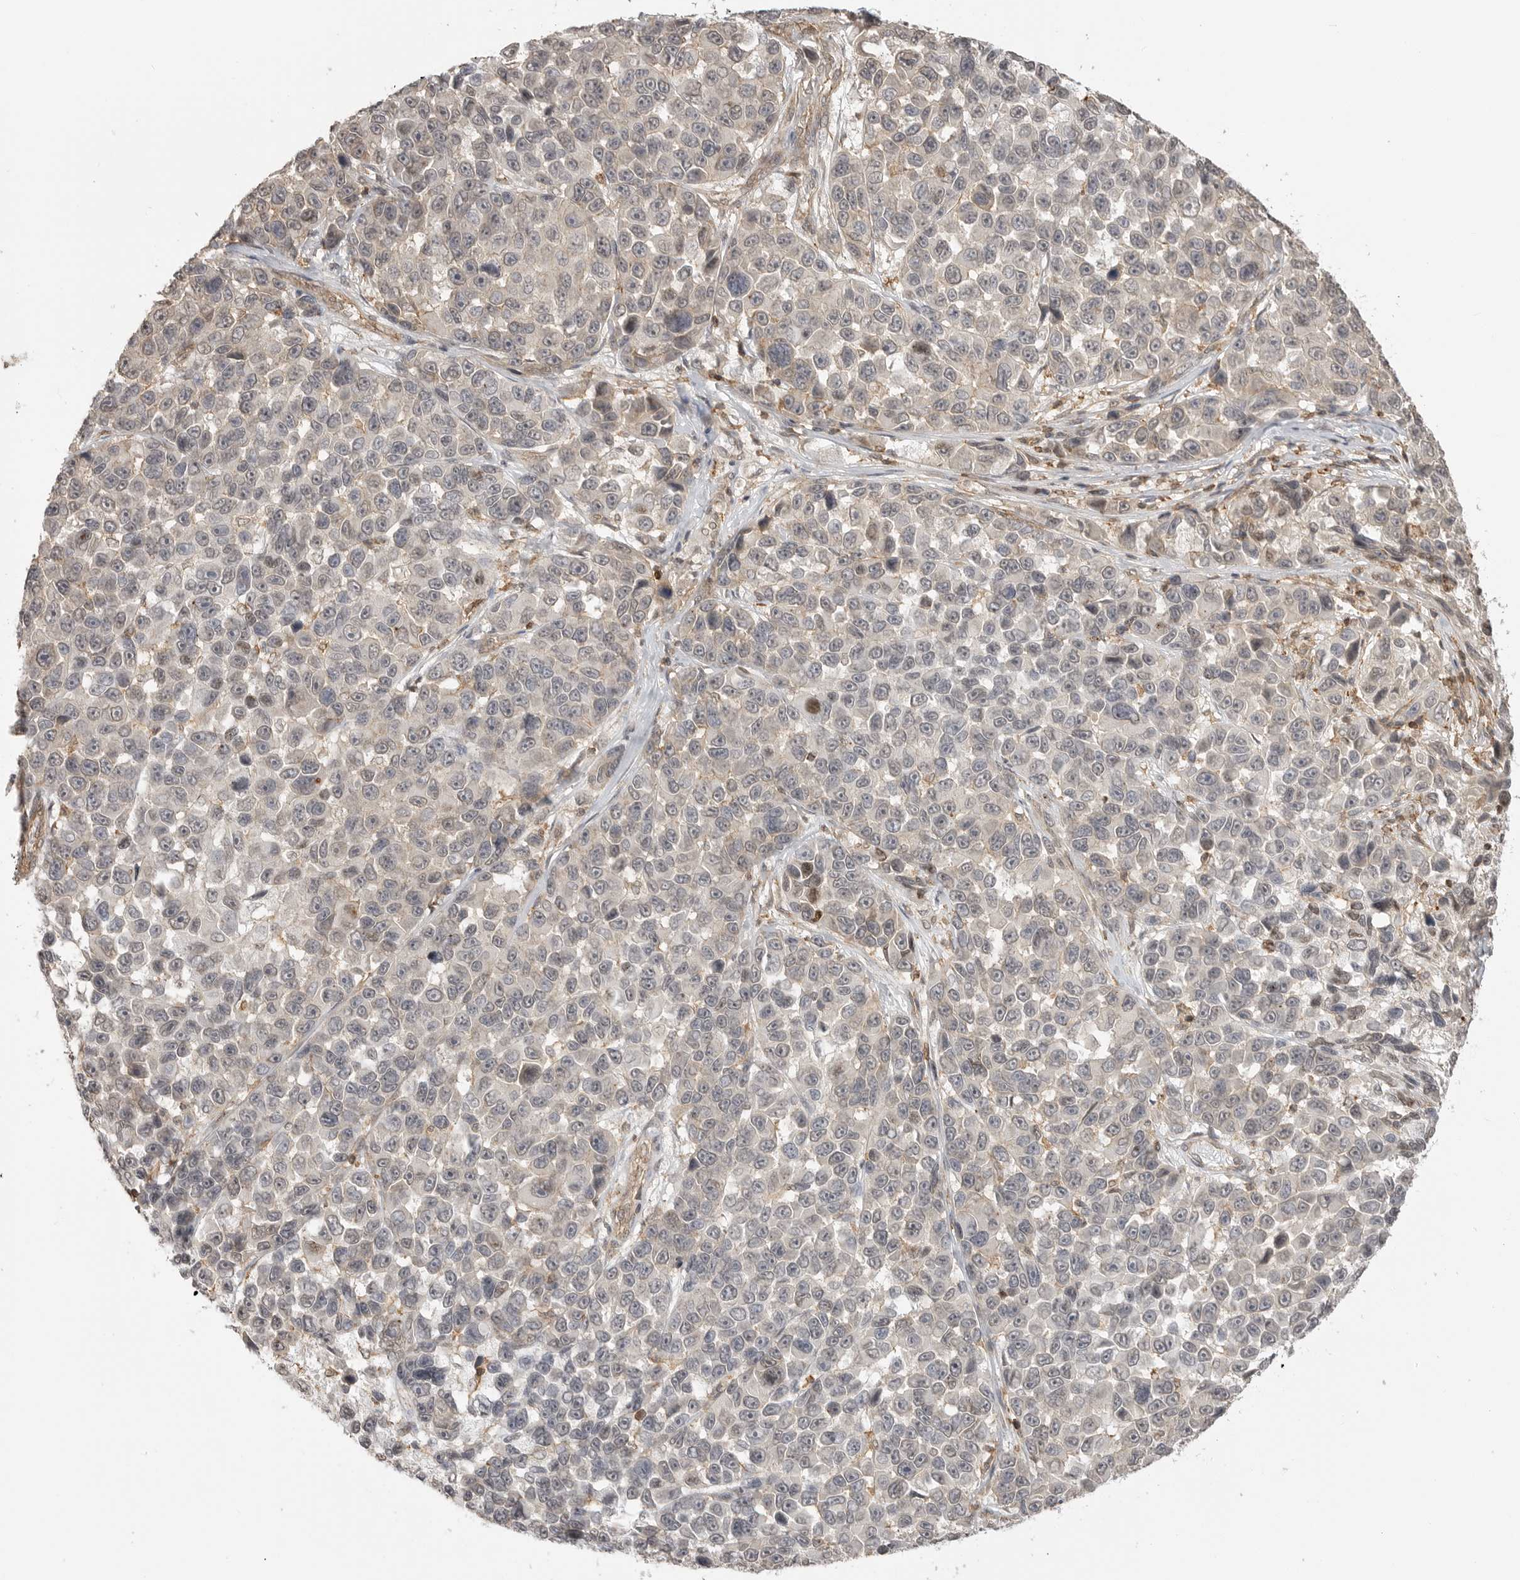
{"staining": {"intensity": "weak", "quantity": "25%-75%", "location": "cytoplasmic/membranous"}, "tissue": "melanoma", "cell_type": "Tumor cells", "image_type": "cancer", "snomed": [{"axis": "morphology", "description": "Malignant melanoma, NOS"}, {"axis": "topography", "description": "Skin"}], "caption": "This photomicrograph demonstrates immunohistochemistry (IHC) staining of melanoma, with low weak cytoplasmic/membranous staining in about 25%-75% of tumor cells.", "gene": "GPC2", "patient": {"sex": "male", "age": 53}}